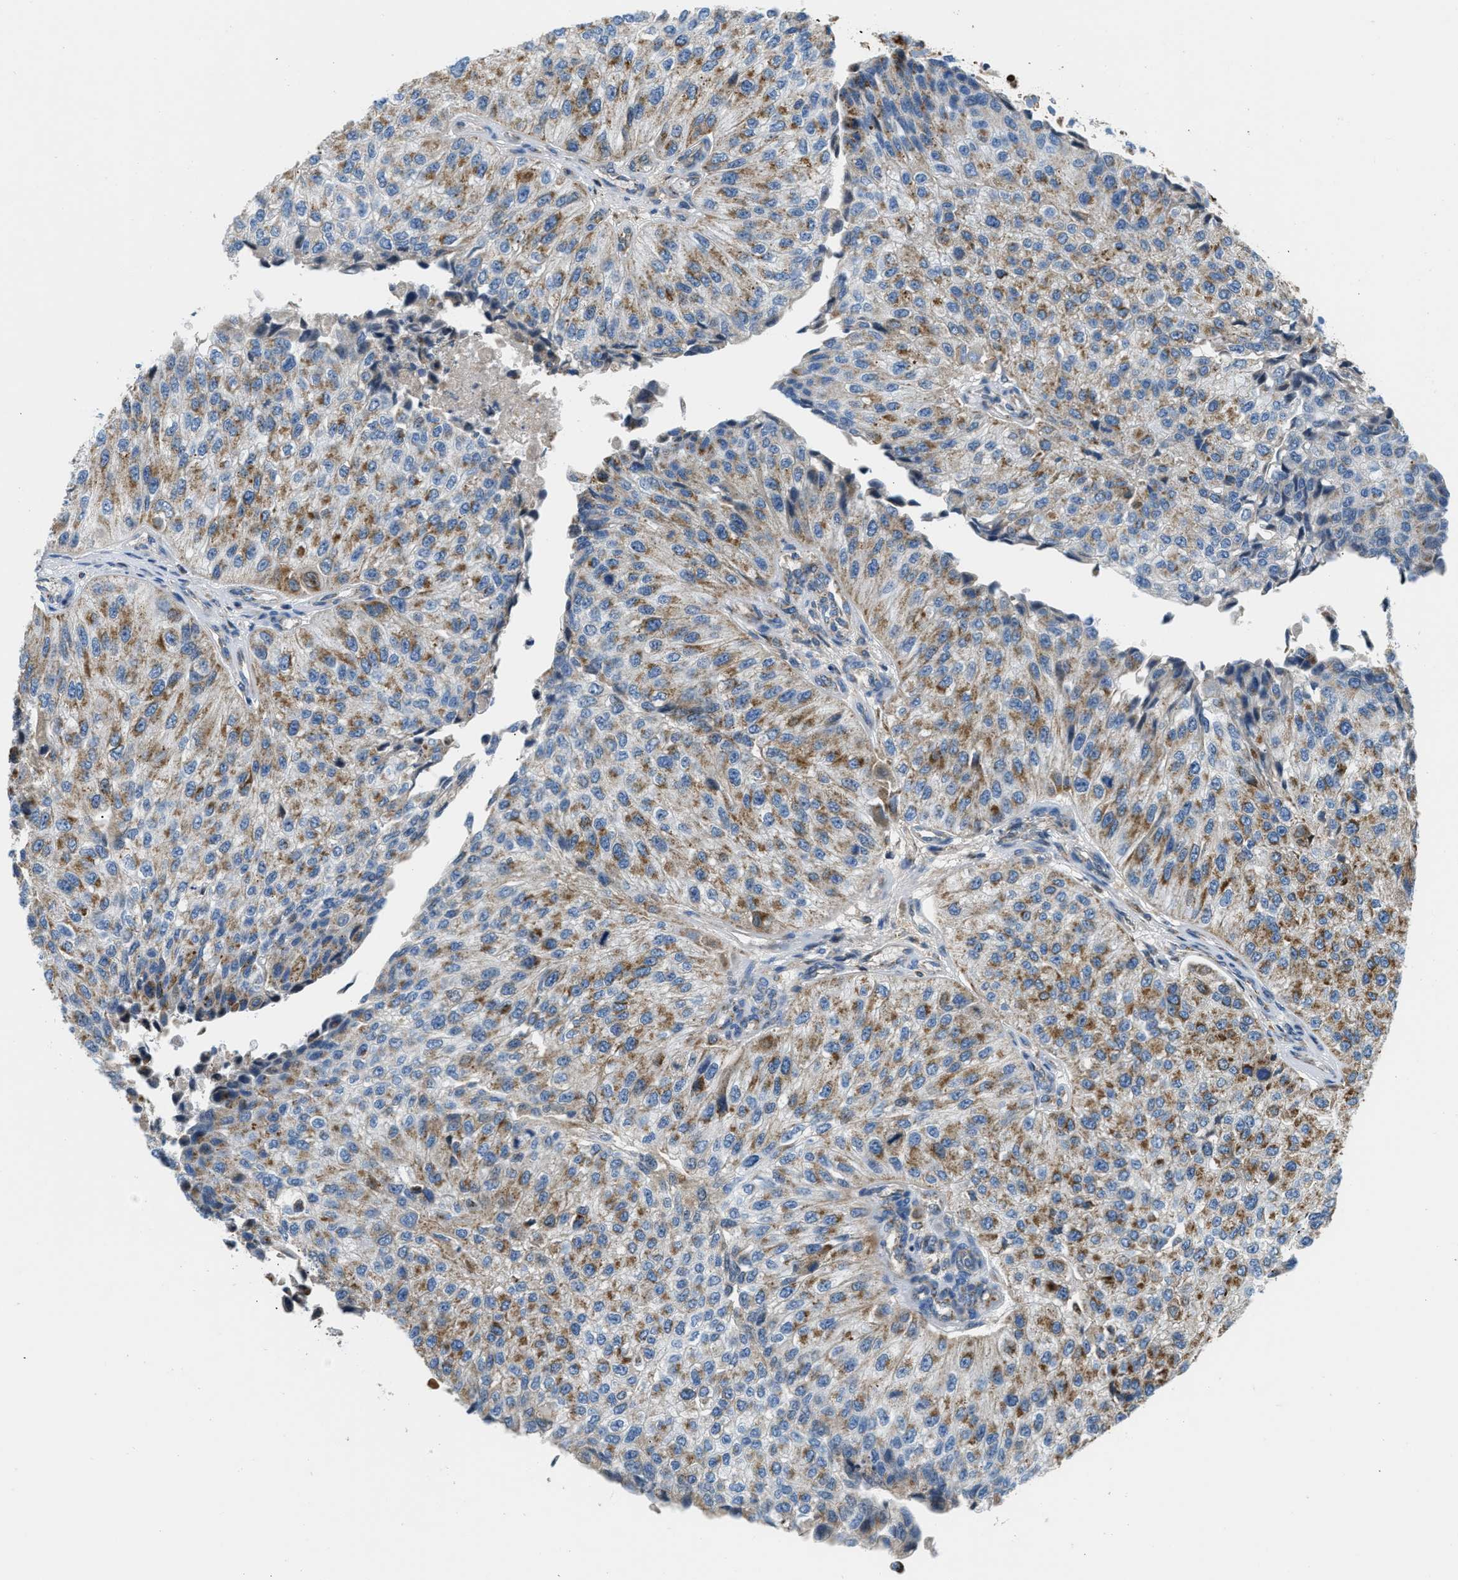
{"staining": {"intensity": "moderate", "quantity": ">75%", "location": "cytoplasmic/membranous"}, "tissue": "urothelial cancer", "cell_type": "Tumor cells", "image_type": "cancer", "snomed": [{"axis": "morphology", "description": "Urothelial carcinoma, High grade"}, {"axis": "topography", "description": "Kidney"}, {"axis": "topography", "description": "Urinary bladder"}], "caption": "Tumor cells reveal medium levels of moderate cytoplasmic/membranous positivity in approximately >75% of cells in high-grade urothelial carcinoma. The staining was performed using DAB (3,3'-diaminobenzidine), with brown indicating positive protein expression. Nuclei are stained blue with hematoxylin.", "gene": "ACADVL", "patient": {"sex": "male", "age": 77}}